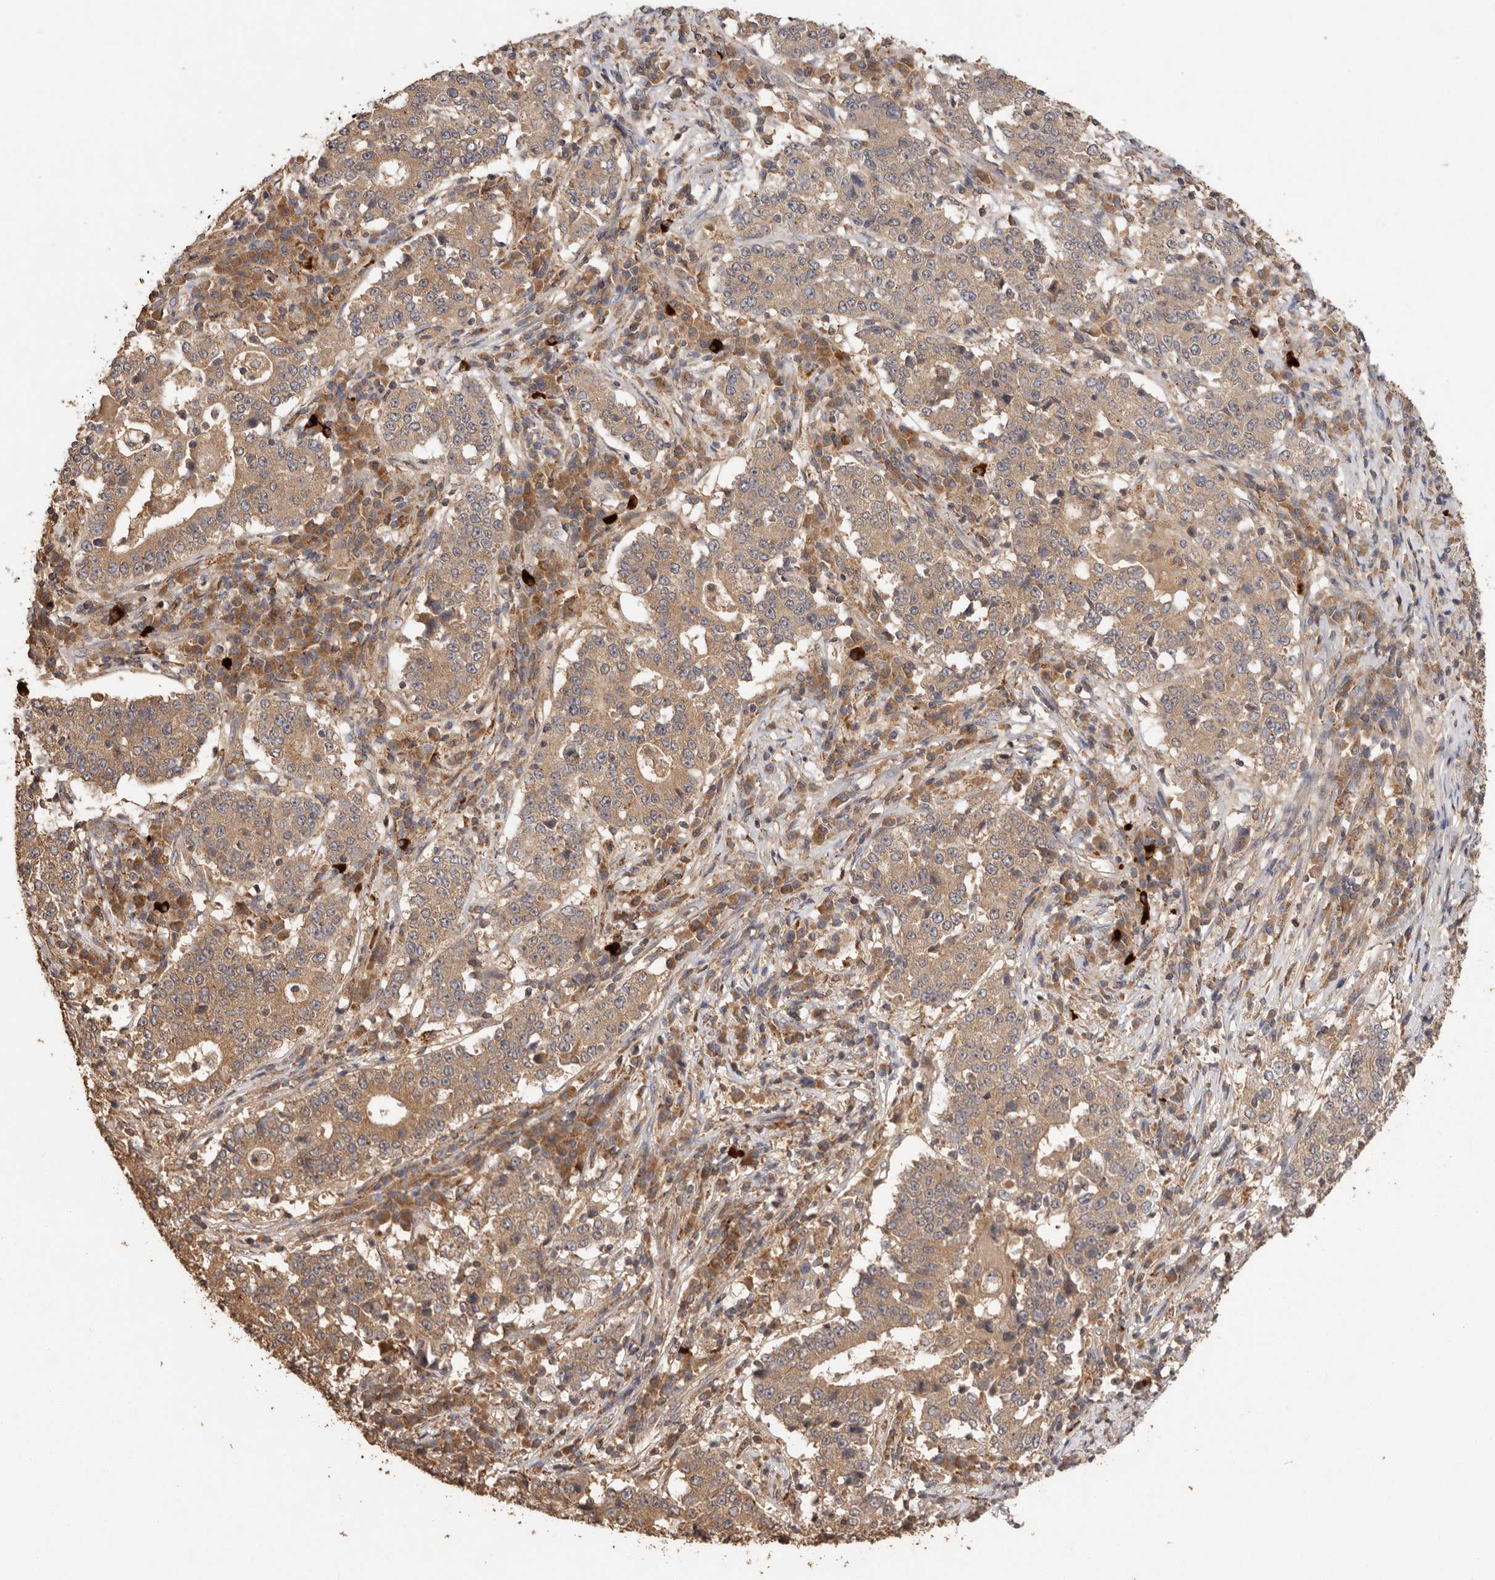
{"staining": {"intensity": "moderate", "quantity": ">75%", "location": "cytoplasmic/membranous"}, "tissue": "stomach cancer", "cell_type": "Tumor cells", "image_type": "cancer", "snomed": [{"axis": "morphology", "description": "Adenocarcinoma, NOS"}, {"axis": "topography", "description": "Stomach"}], "caption": "Human stomach cancer stained with a brown dye shows moderate cytoplasmic/membranous positive expression in about >75% of tumor cells.", "gene": "RWDD1", "patient": {"sex": "male", "age": 59}}